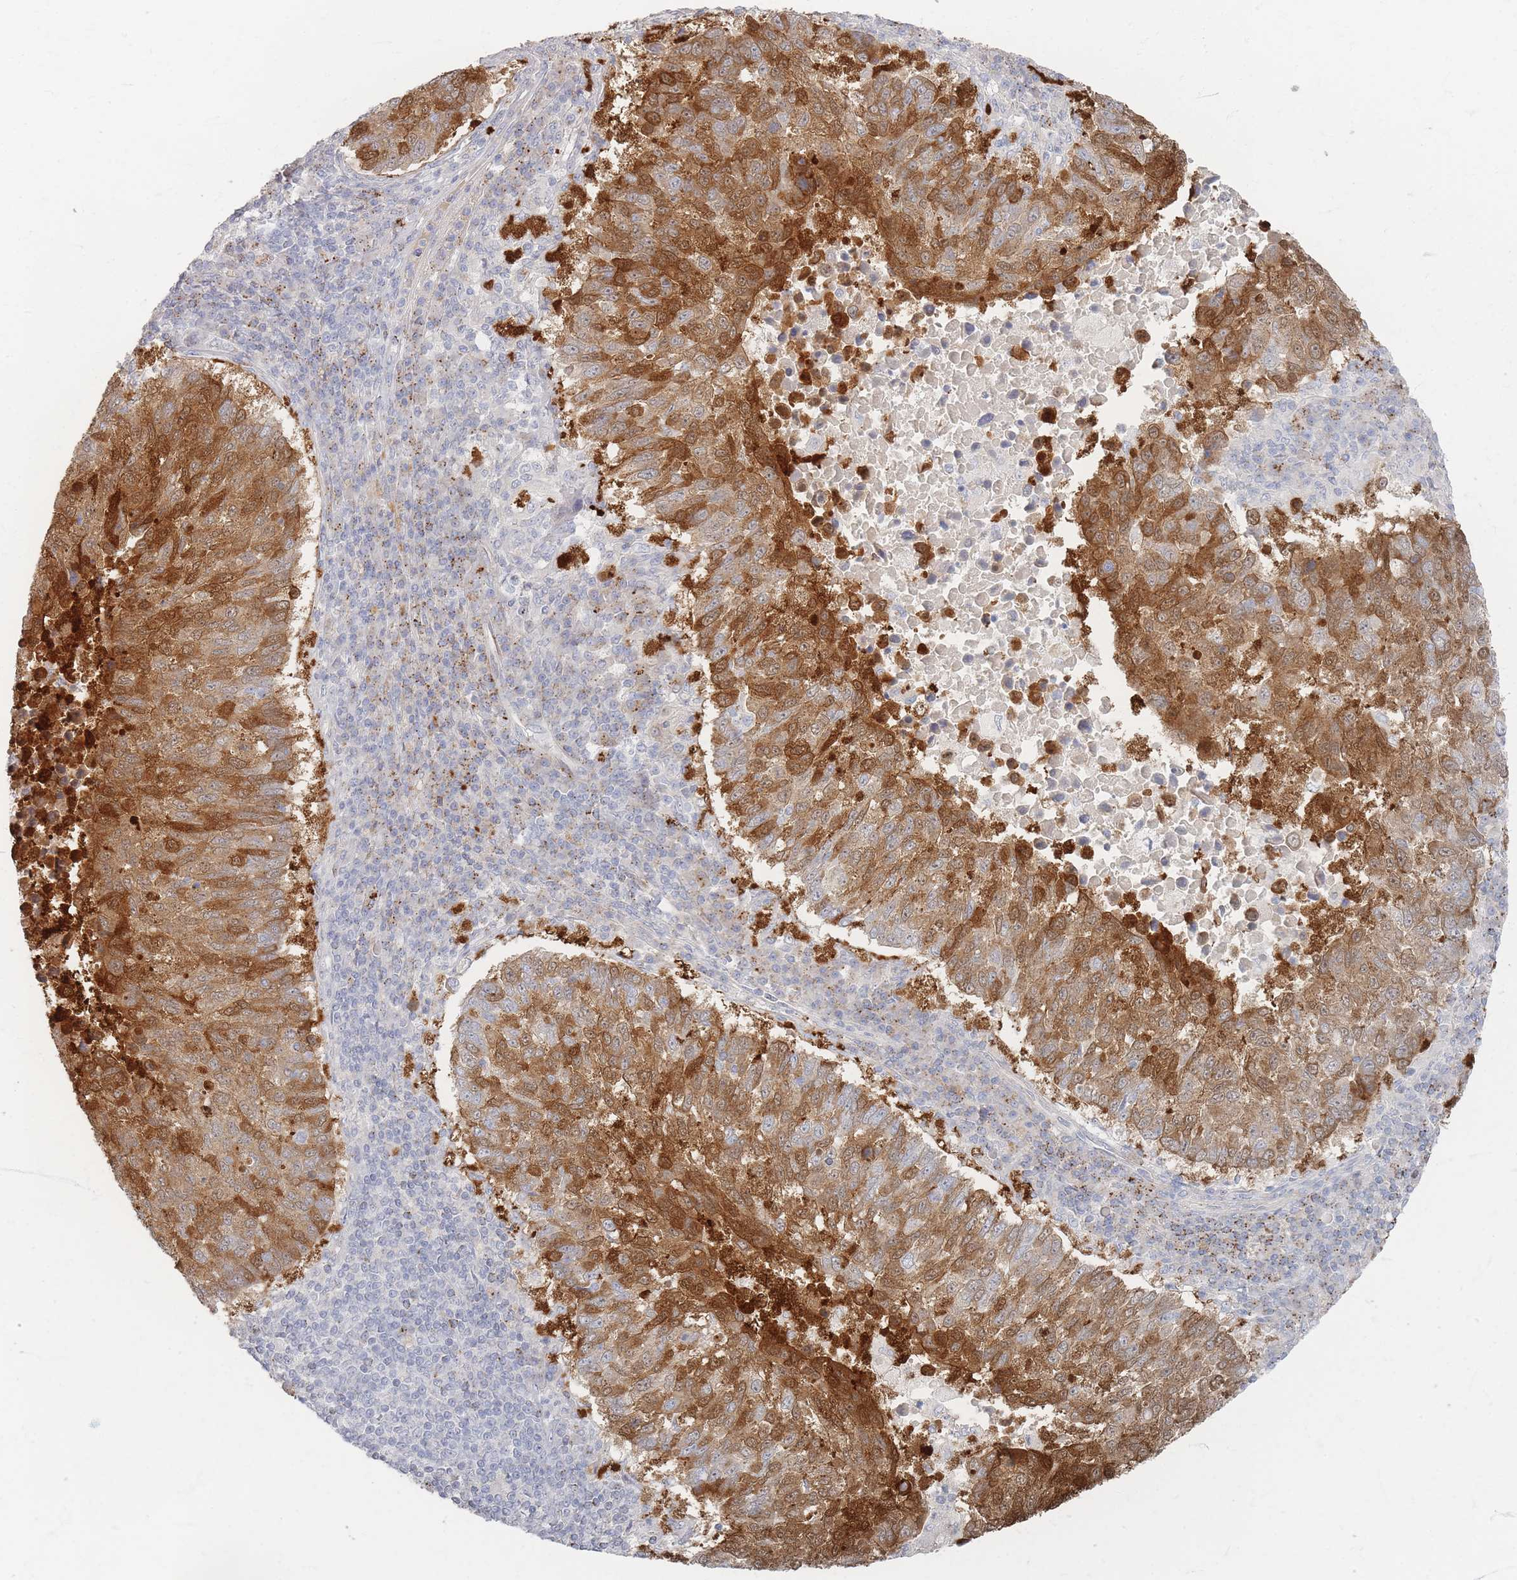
{"staining": {"intensity": "strong", "quantity": ">75%", "location": "cytoplasmic/membranous"}, "tissue": "lung cancer", "cell_type": "Tumor cells", "image_type": "cancer", "snomed": [{"axis": "morphology", "description": "Squamous cell carcinoma, NOS"}, {"axis": "topography", "description": "Lung"}], "caption": "Squamous cell carcinoma (lung) was stained to show a protein in brown. There is high levels of strong cytoplasmic/membranous staining in about >75% of tumor cells.", "gene": "SLC2A11", "patient": {"sex": "male", "age": 73}}